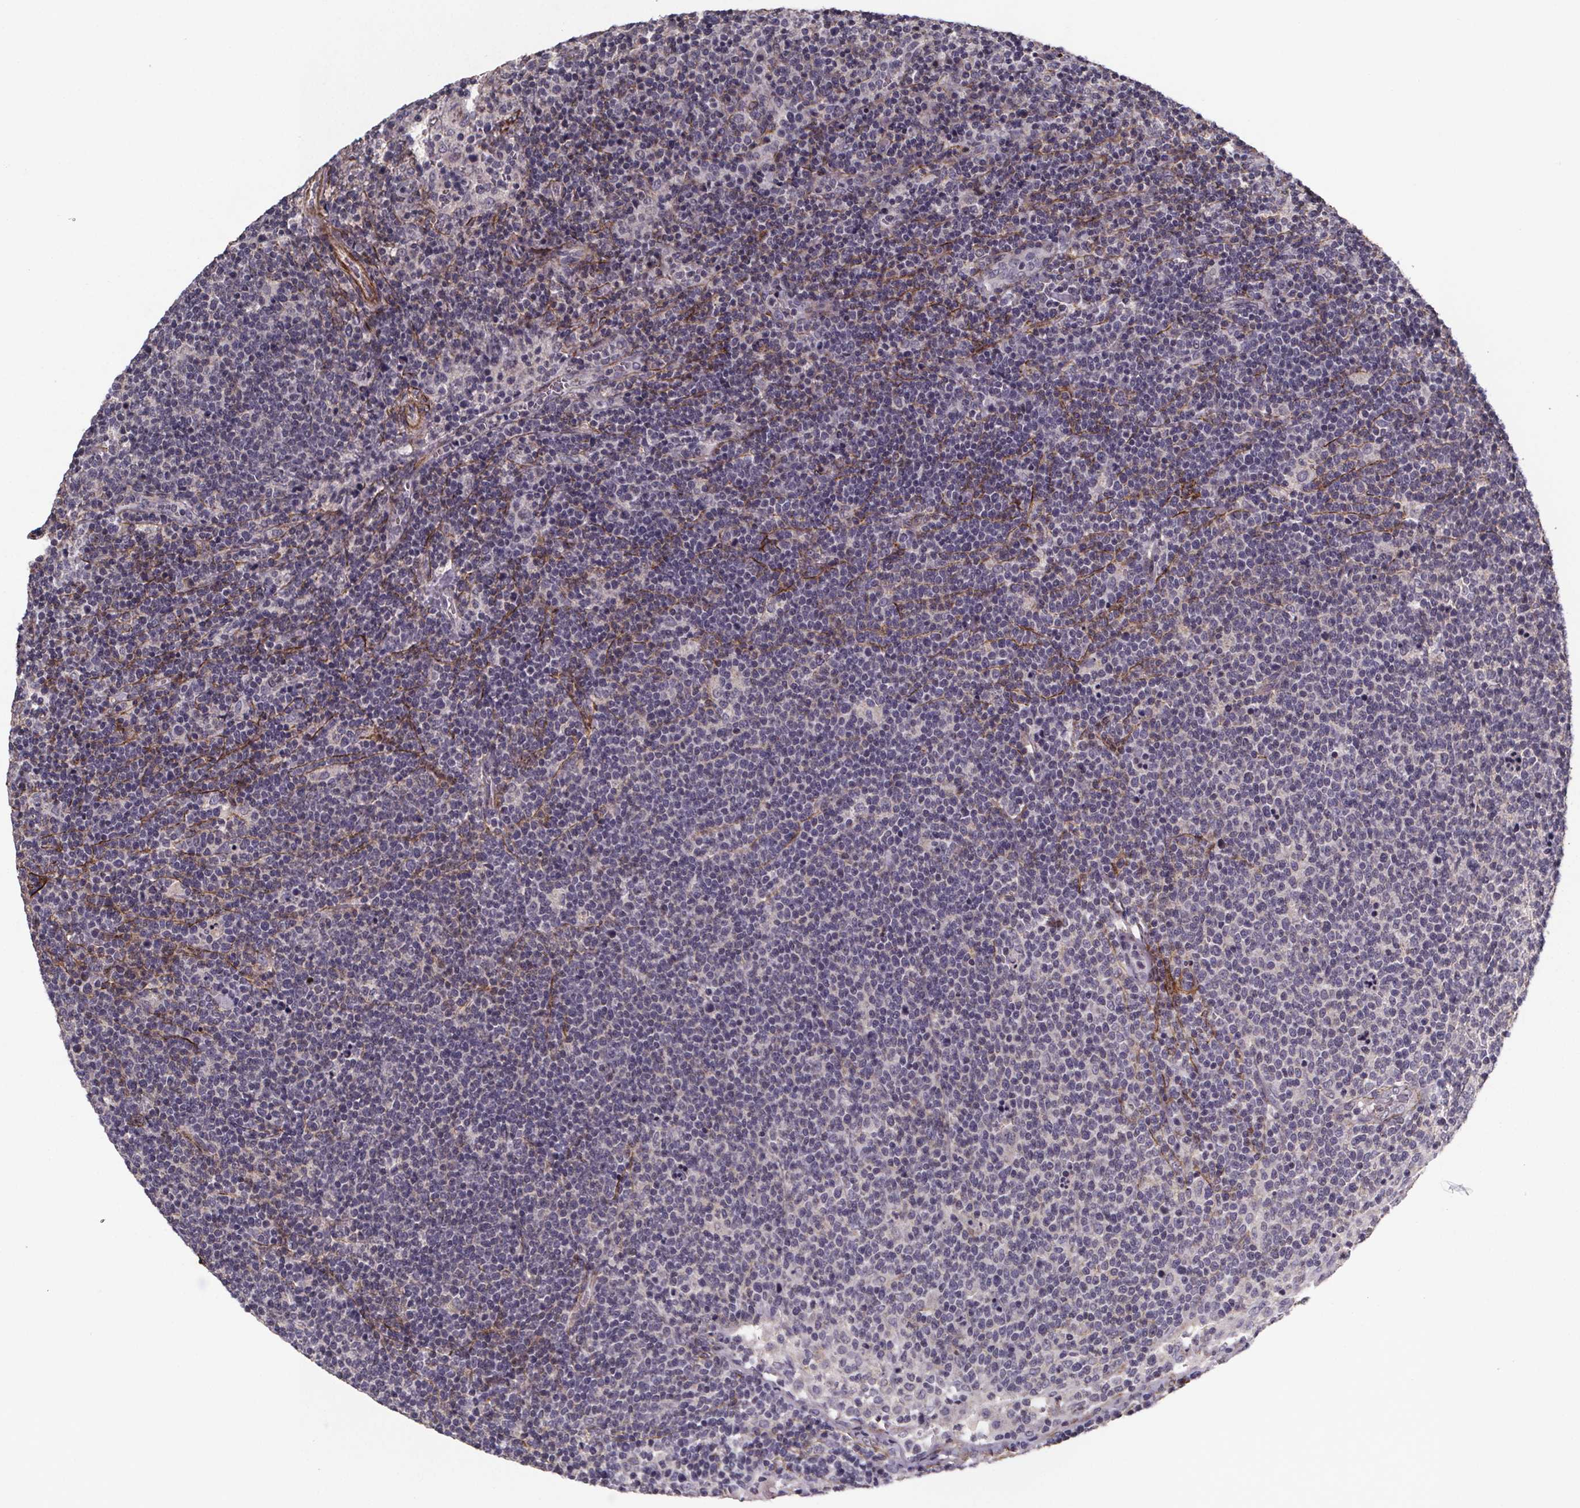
{"staining": {"intensity": "negative", "quantity": "none", "location": "none"}, "tissue": "lymphoma", "cell_type": "Tumor cells", "image_type": "cancer", "snomed": [{"axis": "morphology", "description": "Malignant lymphoma, non-Hodgkin's type, High grade"}, {"axis": "topography", "description": "Lymph node"}], "caption": "This is an immunohistochemistry (IHC) photomicrograph of human high-grade malignant lymphoma, non-Hodgkin's type. There is no expression in tumor cells.", "gene": "PALLD", "patient": {"sex": "male", "age": 61}}